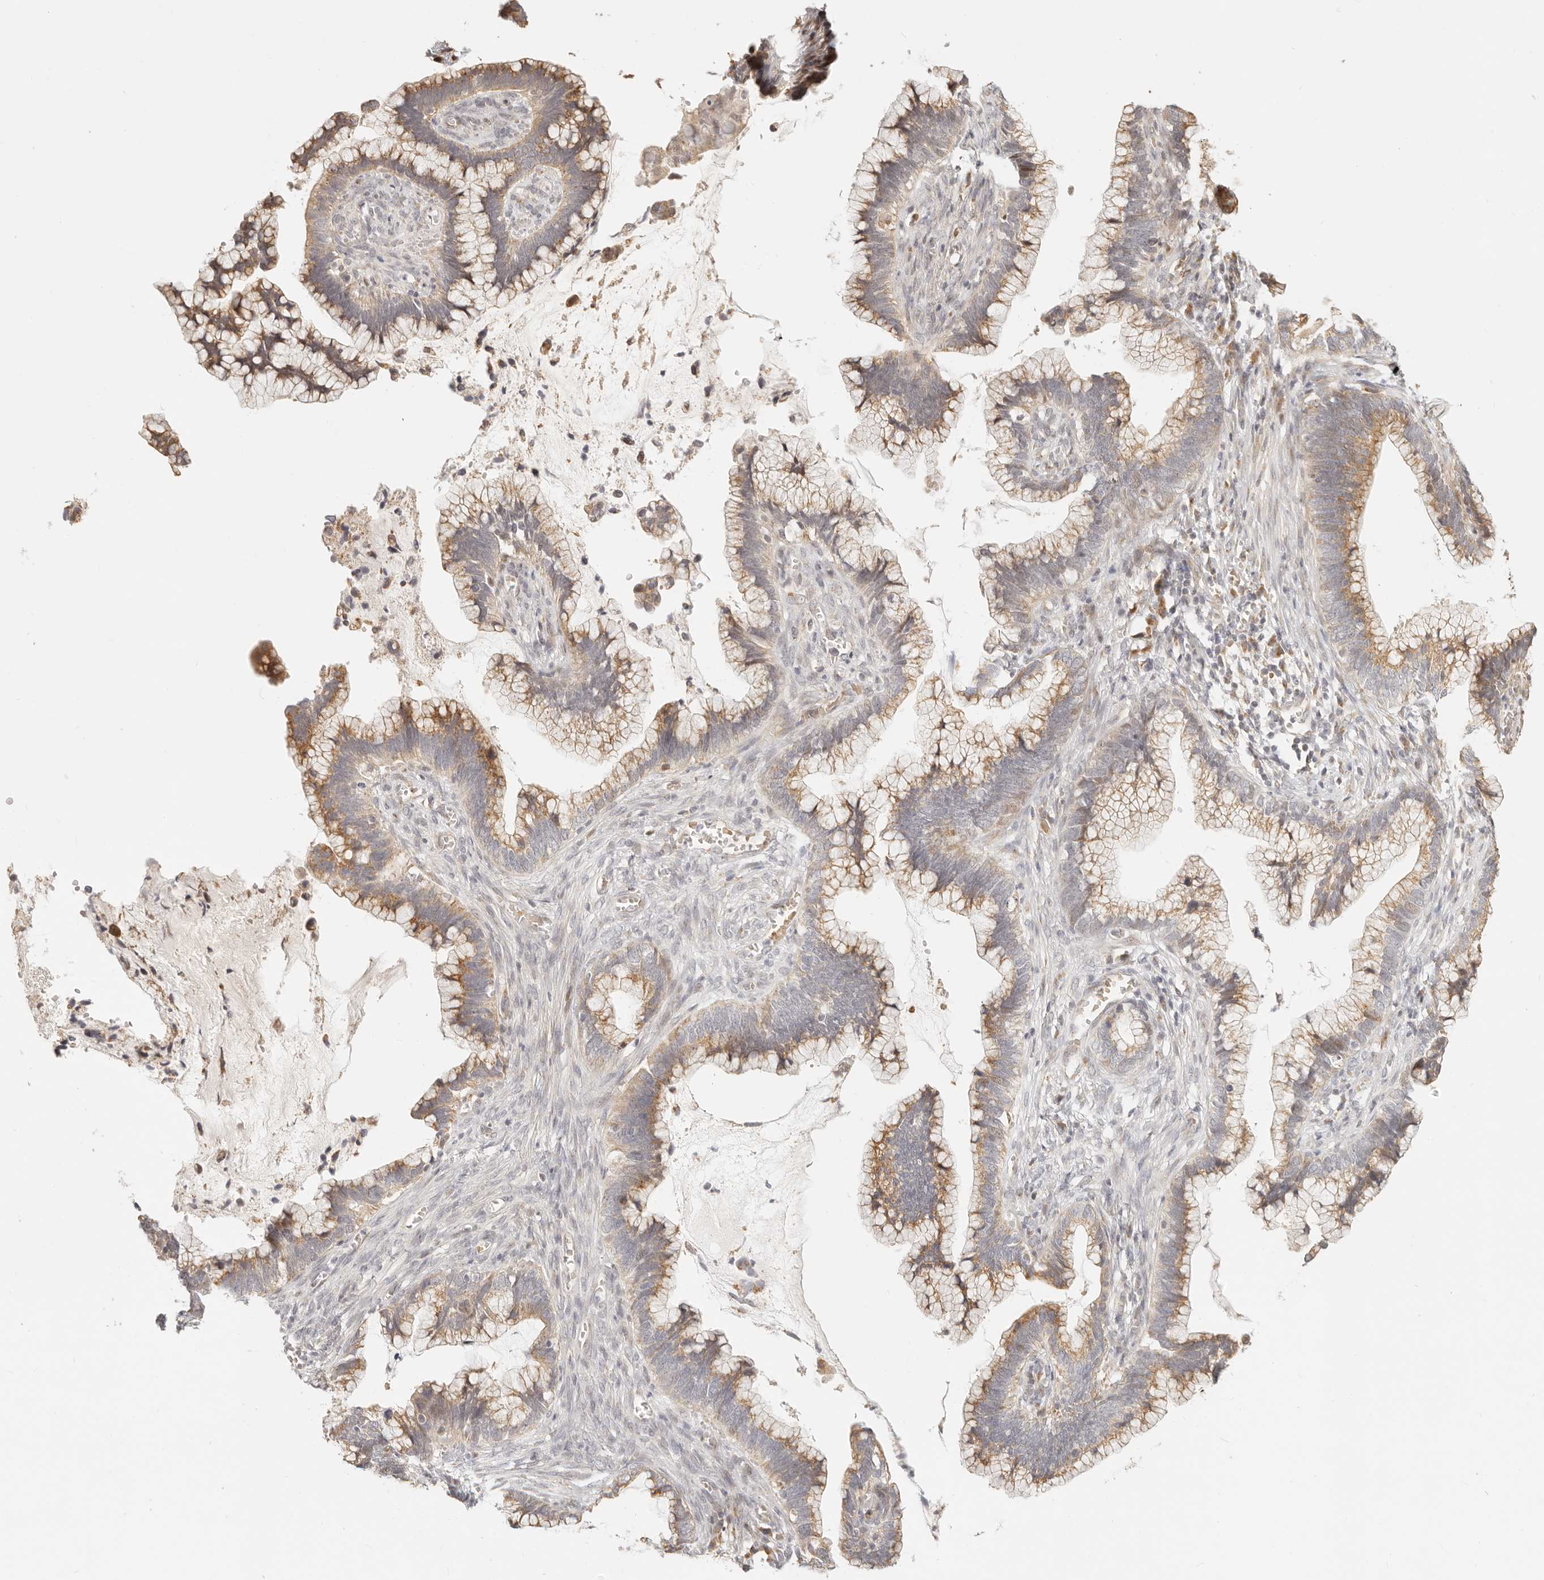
{"staining": {"intensity": "moderate", "quantity": ">75%", "location": "cytoplasmic/membranous"}, "tissue": "cervical cancer", "cell_type": "Tumor cells", "image_type": "cancer", "snomed": [{"axis": "morphology", "description": "Adenocarcinoma, NOS"}, {"axis": "topography", "description": "Cervix"}], "caption": "A medium amount of moderate cytoplasmic/membranous positivity is seen in approximately >75% of tumor cells in cervical cancer (adenocarcinoma) tissue. (Brightfield microscopy of DAB IHC at high magnification).", "gene": "FAM20B", "patient": {"sex": "female", "age": 44}}